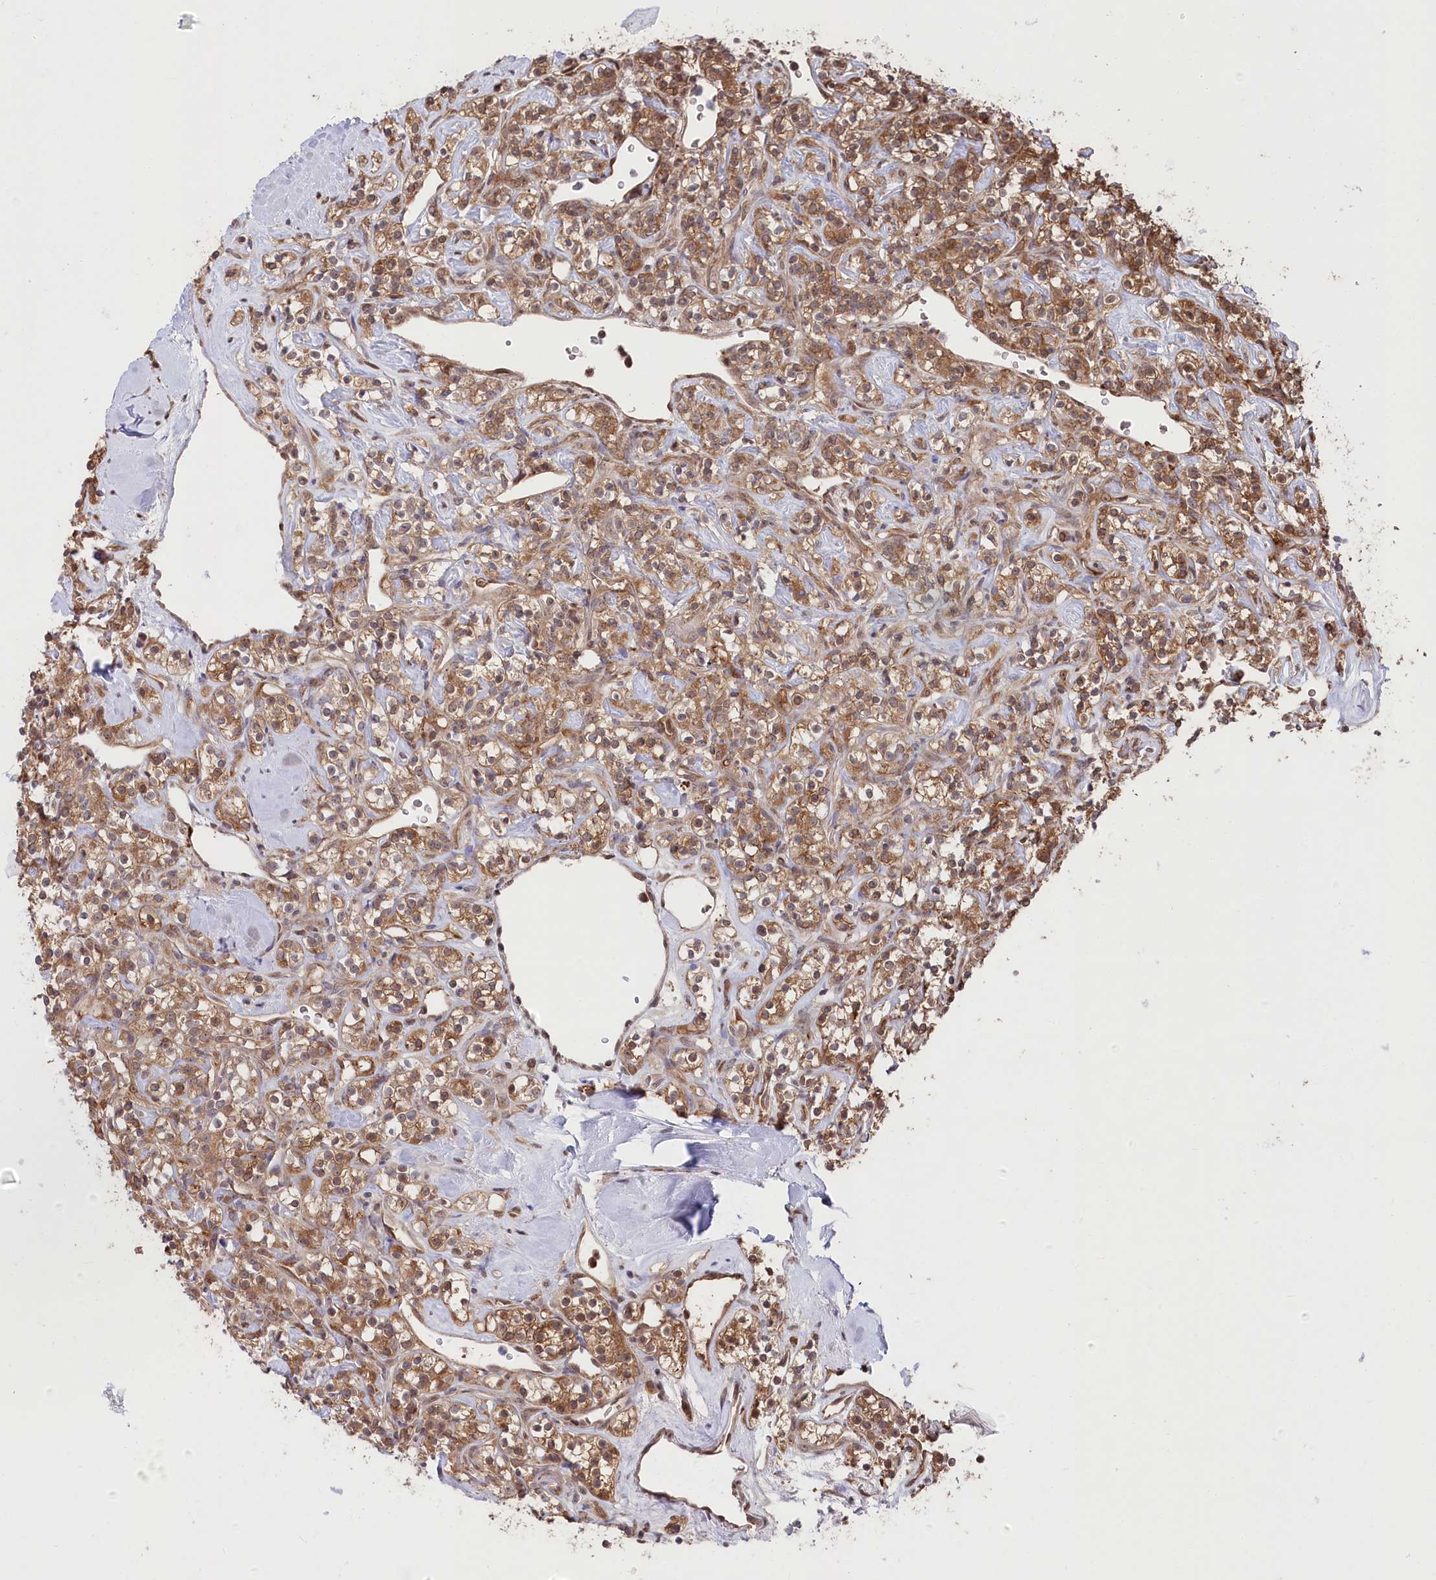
{"staining": {"intensity": "moderate", "quantity": ">75%", "location": "cytoplasmic/membranous"}, "tissue": "renal cancer", "cell_type": "Tumor cells", "image_type": "cancer", "snomed": [{"axis": "morphology", "description": "Adenocarcinoma, NOS"}, {"axis": "topography", "description": "Kidney"}], "caption": "Brown immunohistochemical staining in human renal cancer (adenocarcinoma) reveals moderate cytoplasmic/membranous staining in about >75% of tumor cells. The protein is shown in brown color, while the nuclei are stained blue.", "gene": "PSMA1", "patient": {"sex": "male", "age": 77}}